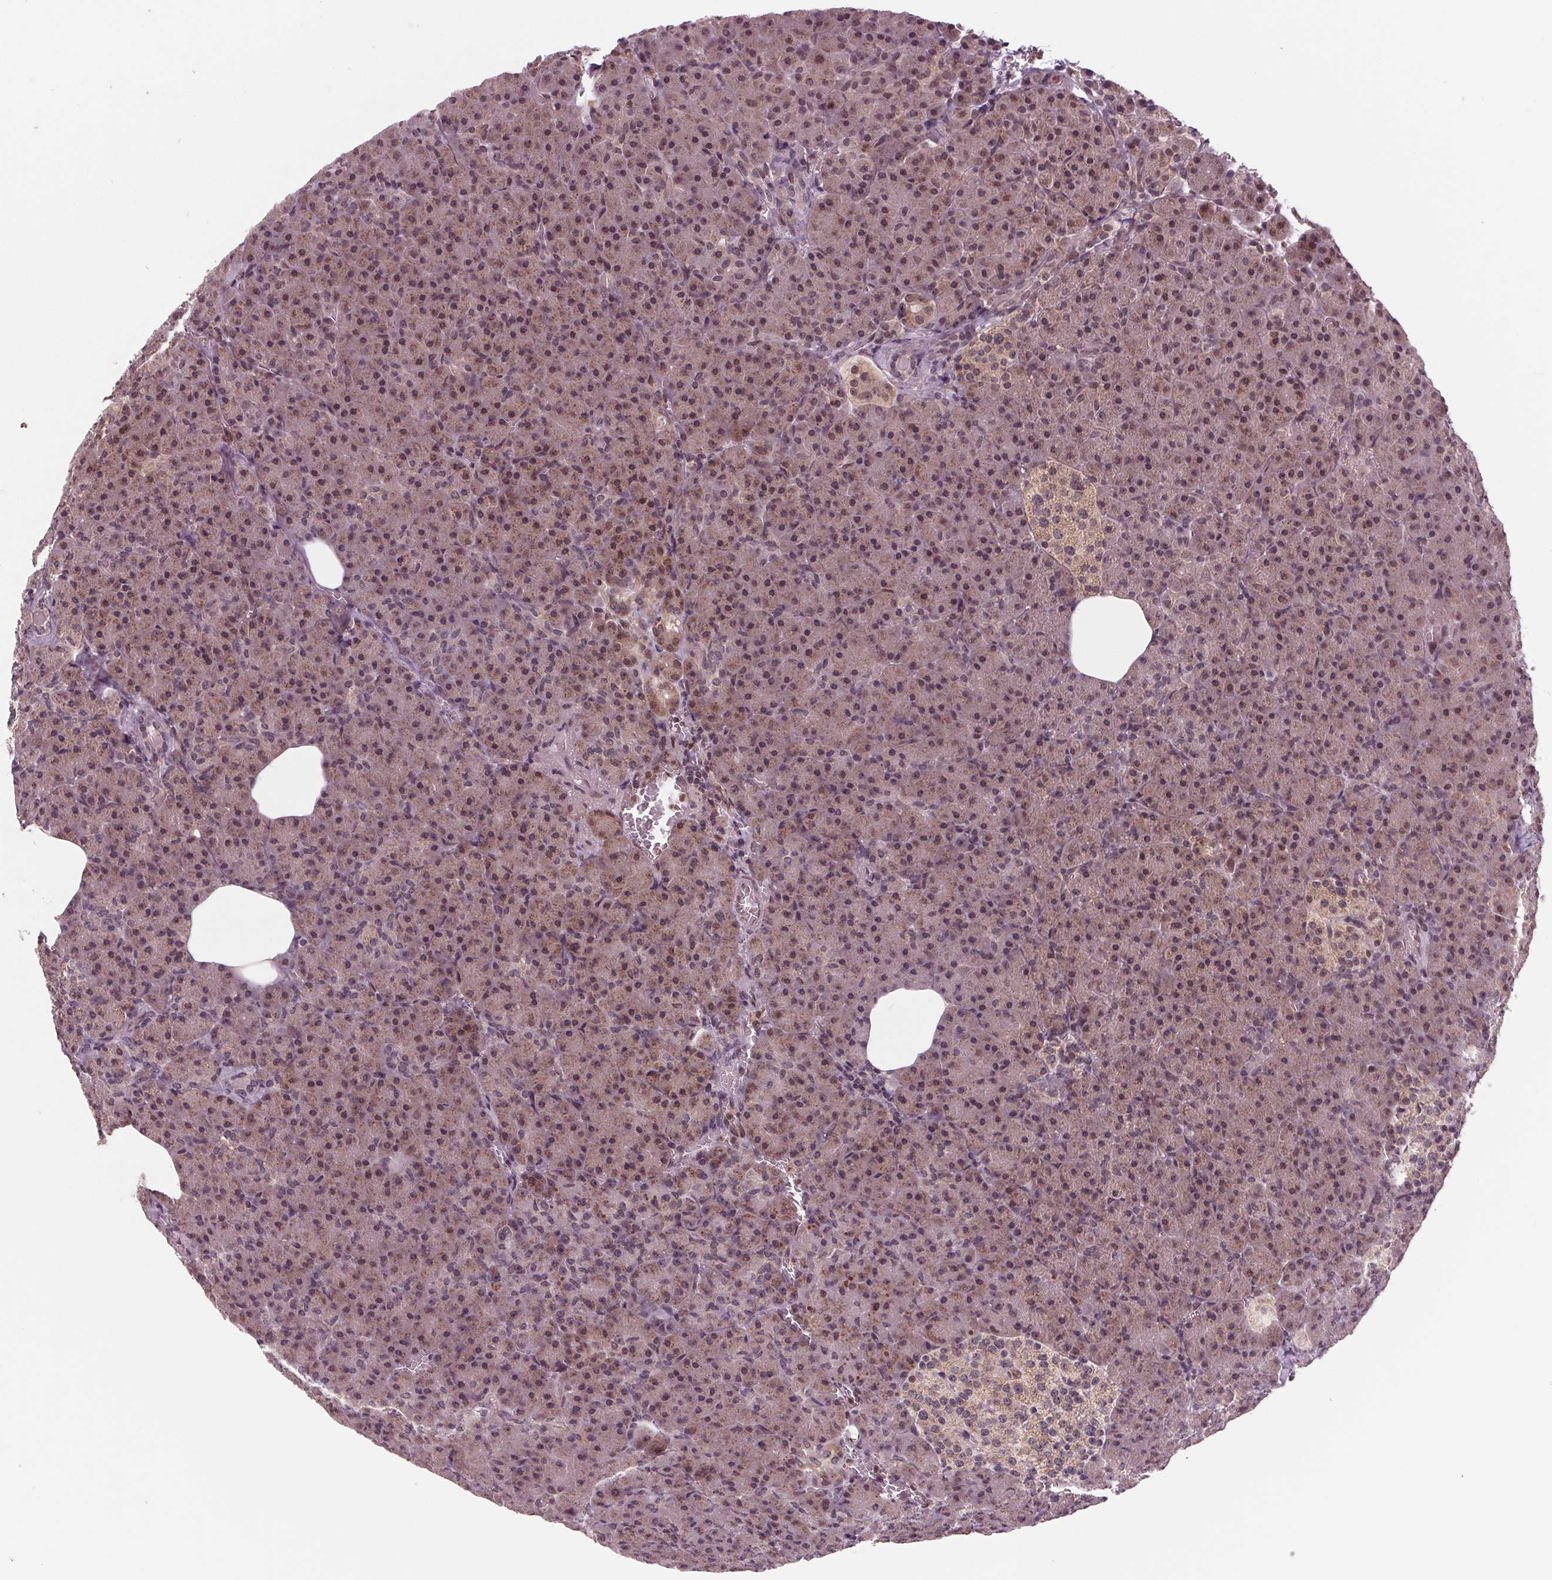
{"staining": {"intensity": "moderate", "quantity": ">75%", "location": "cytoplasmic/membranous,nuclear"}, "tissue": "pancreas", "cell_type": "Exocrine glandular cells", "image_type": "normal", "snomed": [{"axis": "morphology", "description": "Normal tissue, NOS"}, {"axis": "topography", "description": "Pancreas"}], "caption": "A brown stain highlights moderate cytoplasmic/membranous,nuclear staining of a protein in exocrine glandular cells of benign human pancreas.", "gene": "STAT3", "patient": {"sex": "female", "age": 74}}